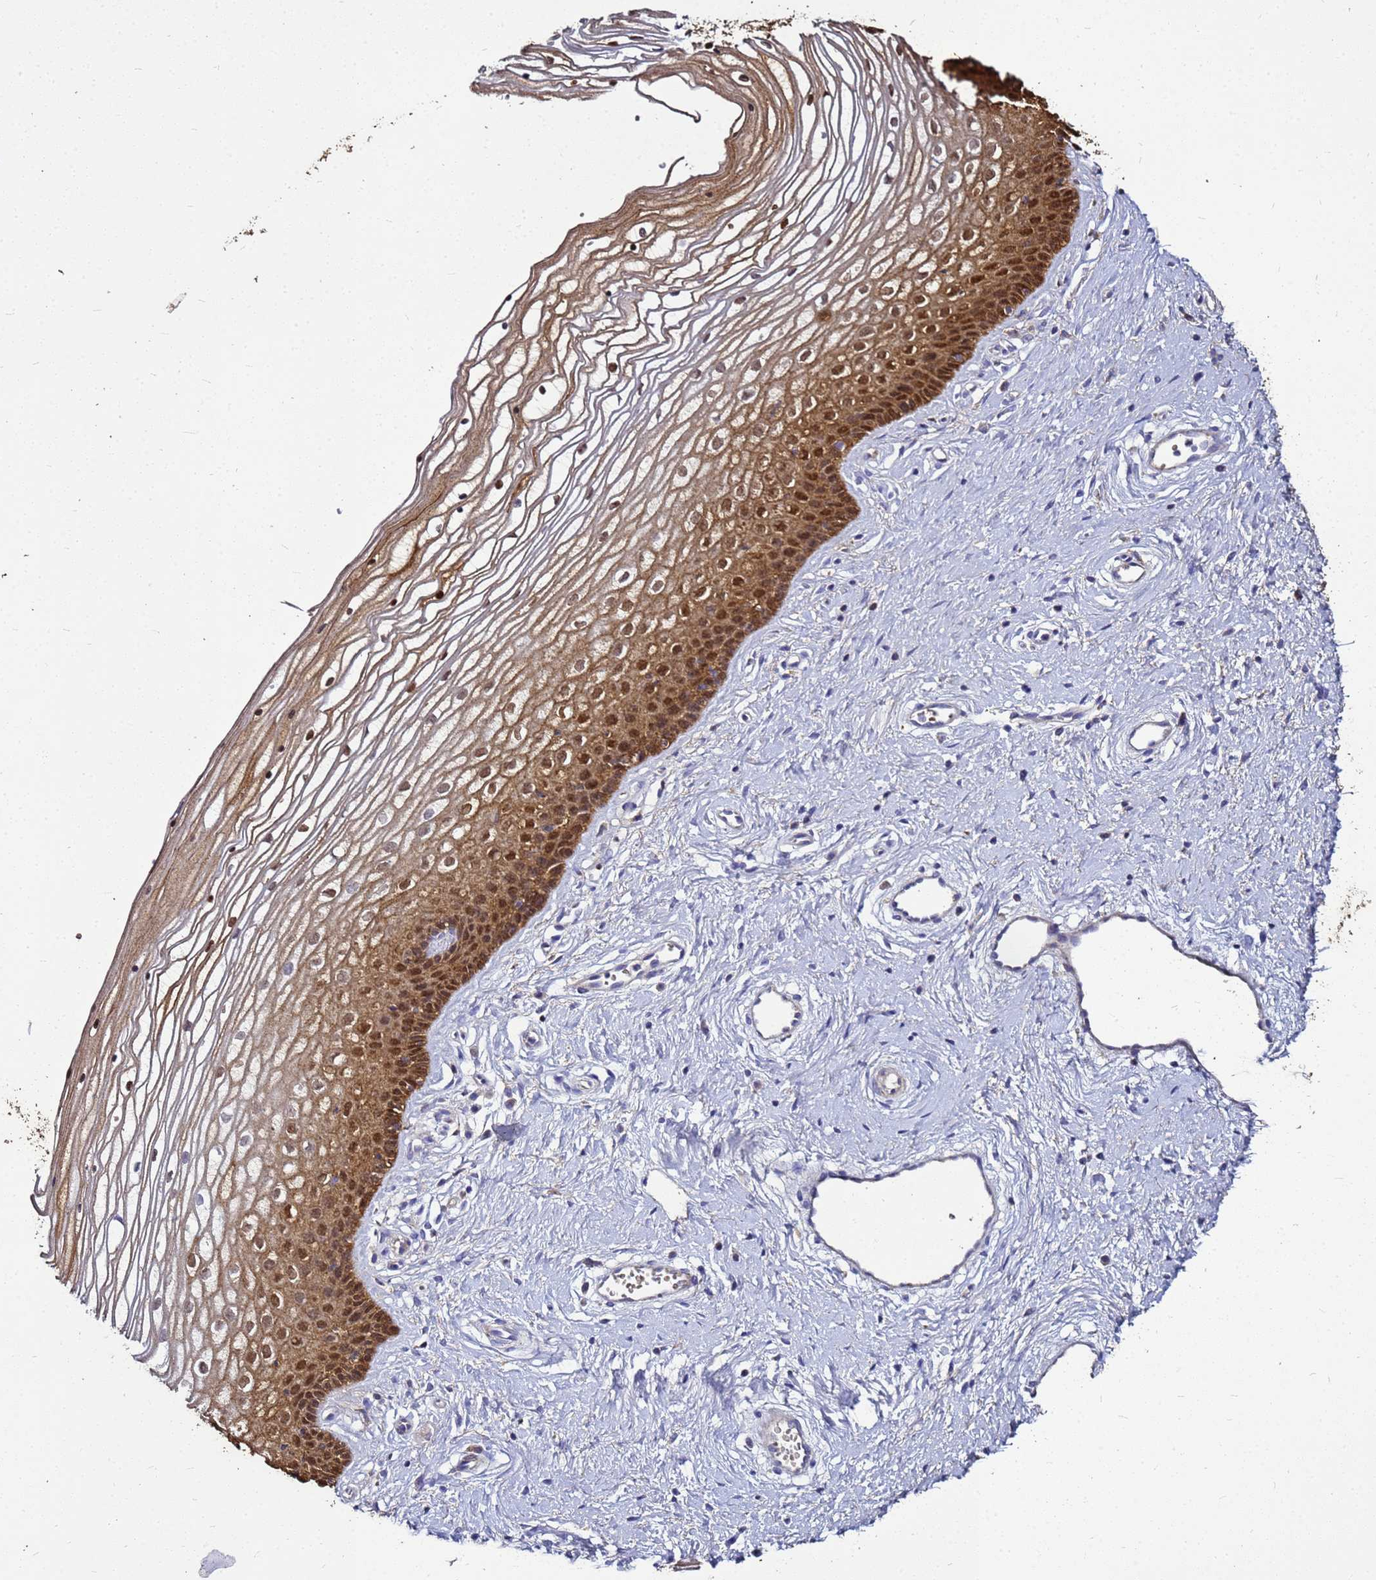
{"staining": {"intensity": "moderate", "quantity": ">75%", "location": "cytoplasmic/membranous,nuclear"}, "tissue": "vagina", "cell_type": "Squamous epithelial cells", "image_type": "normal", "snomed": [{"axis": "morphology", "description": "Normal tissue, NOS"}, {"axis": "topography", "description": "Vagina"}], "caption": "Immunohistochemistry of benign vagina exhibits medium levels of moderate cytoplasmic/membranous,nuclear staining in about >75% of squamous epithelial cells.", "gene": "S100A2", "patient": {"sex": "female", "age": 46}}